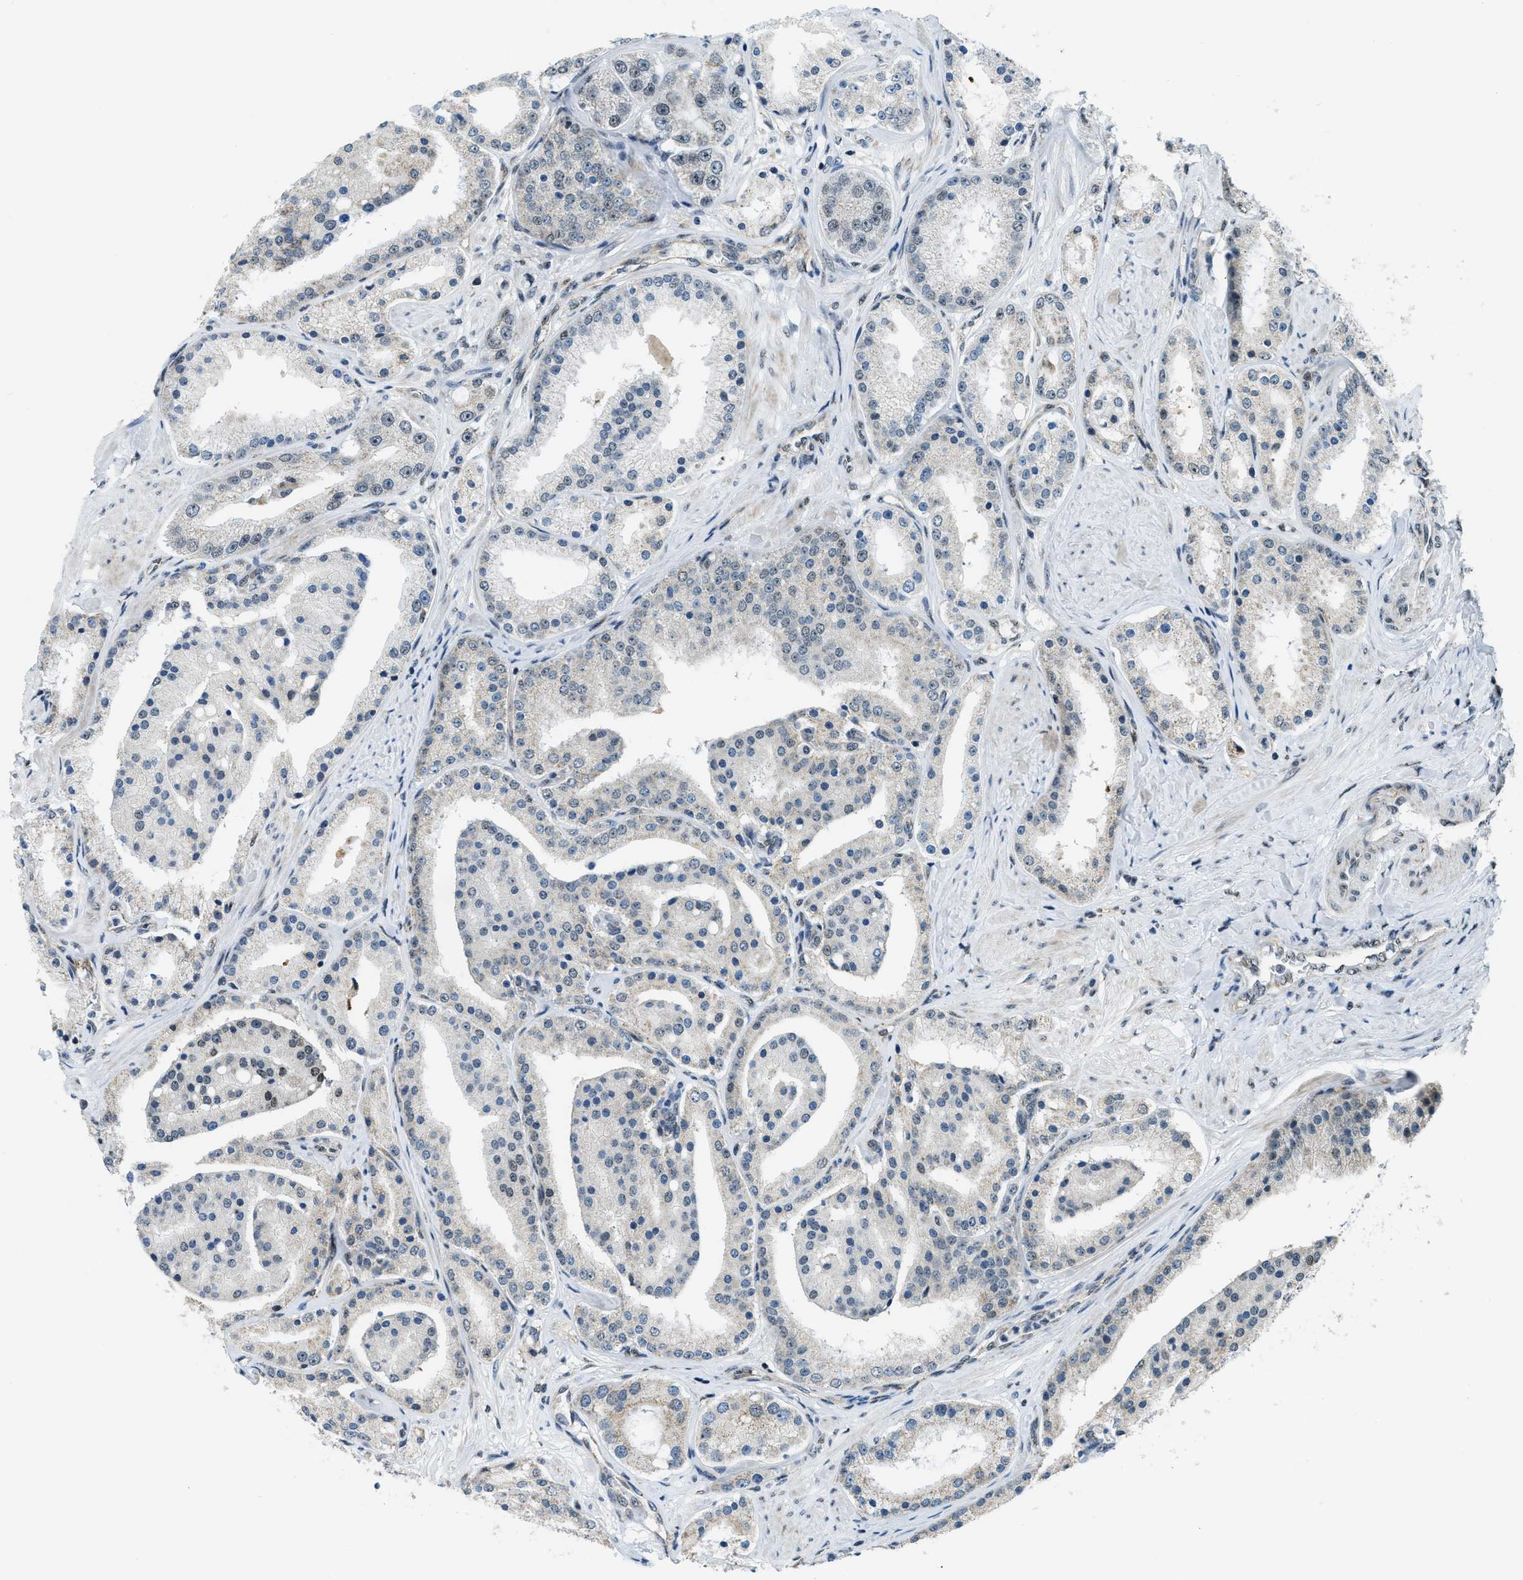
{"staining": {"intensity": "weak", "quantity": "<25%", "location": "cytoplasmic/membranous"}, "tissue": "prostate cancer", "cell_type": "Tumor cells", "image_type": "cancer", "snomed": [{"axis": "morphology", "description": "Adenocarcinoma, Low grade"}, {"axis": "topography", "description": "Prostate"}], "caption": "A high-resolution image shows immunohistochemistry (IHC) staining of prostate cancer, which displays no significant staining in tumor cells.", "gene": "SP100", "patient": {"sex": "male", "age": 63}}